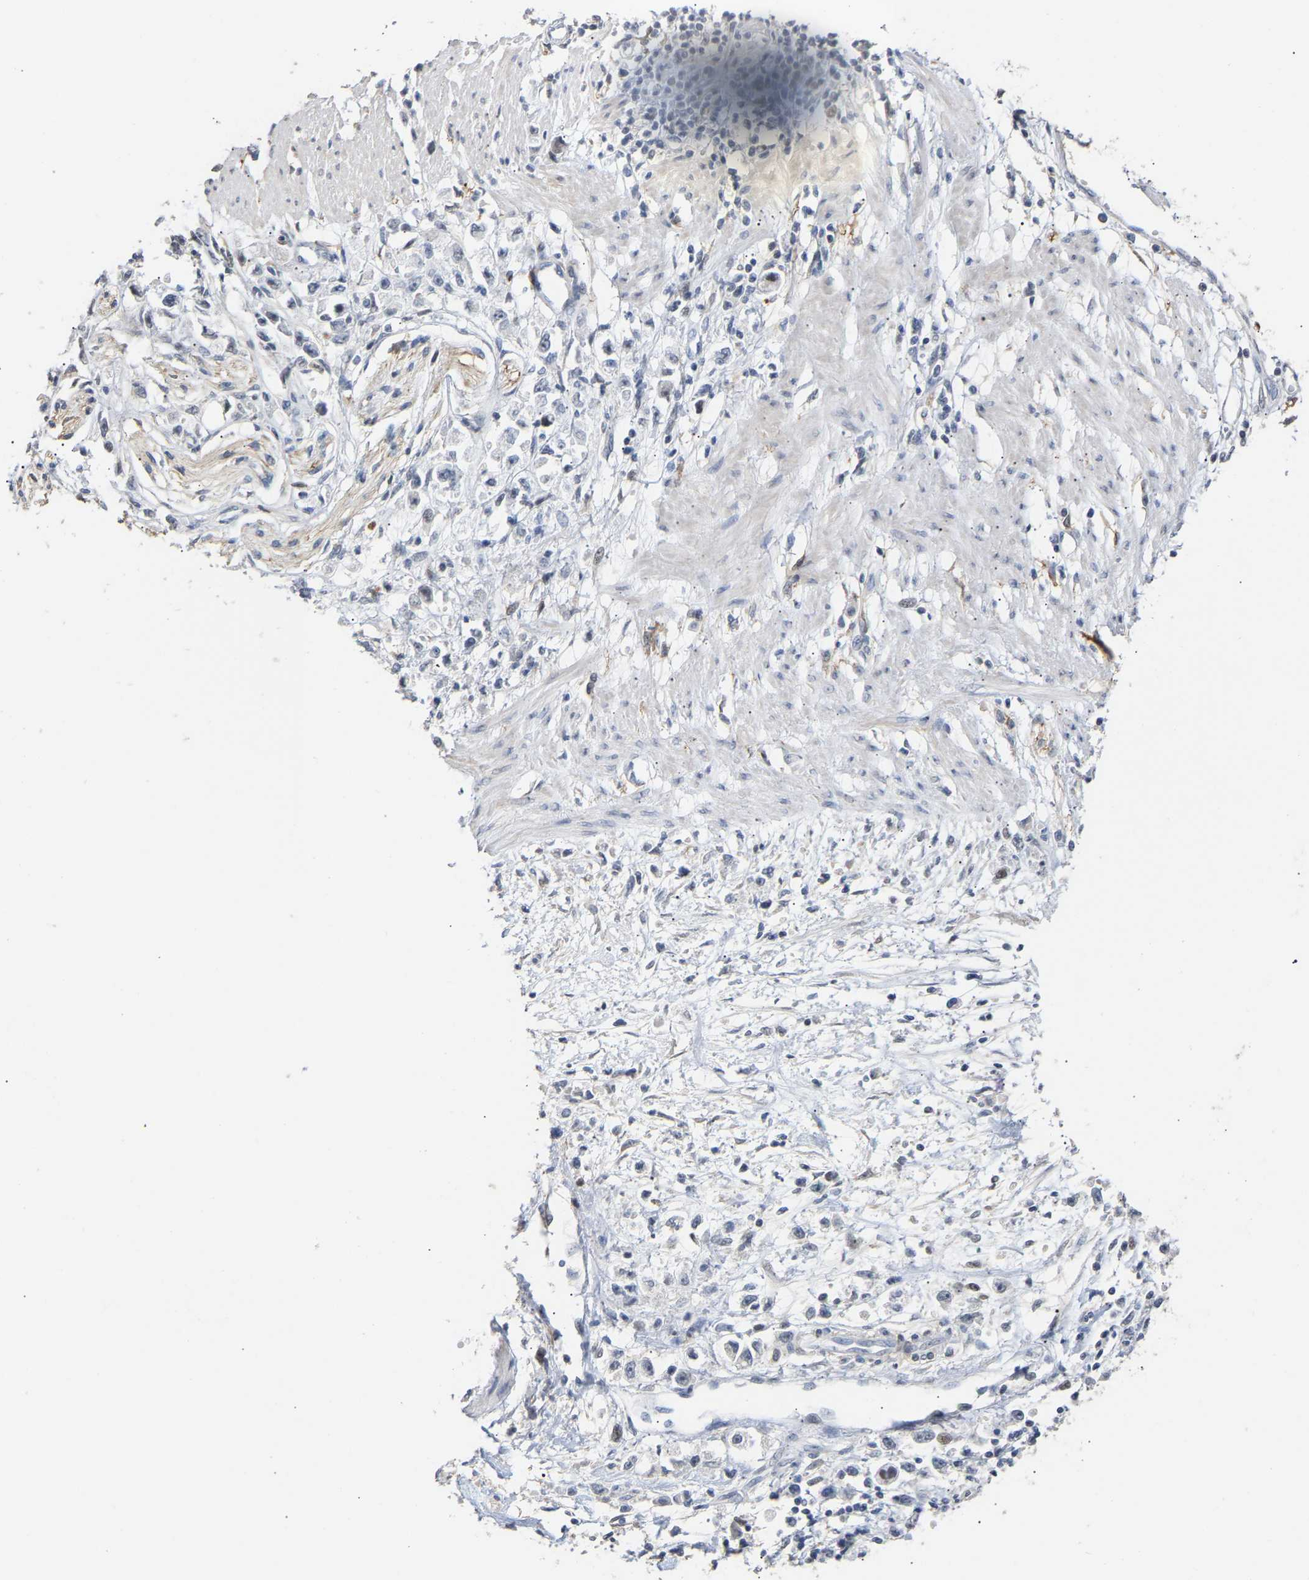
{"staining": {"intensity": "weak", "quantity": "<25%", "location": "cytoplasmic/membranous"}, "tissue": "stomach cancer", "cell_type": "Tumor cells", "image_type": "cancer", "snomed": [{"axis": "morphology", "description": "Adenocarcinoma, NOS"}, {"axis": "topography", "description": "Stomach"}], "caption": "DAB immunohistochemical staining of human stomach cancer displays no significant staining in tumor cells.", "gene": "AMPH", "patient": {"sex": "female", "age": 59}}